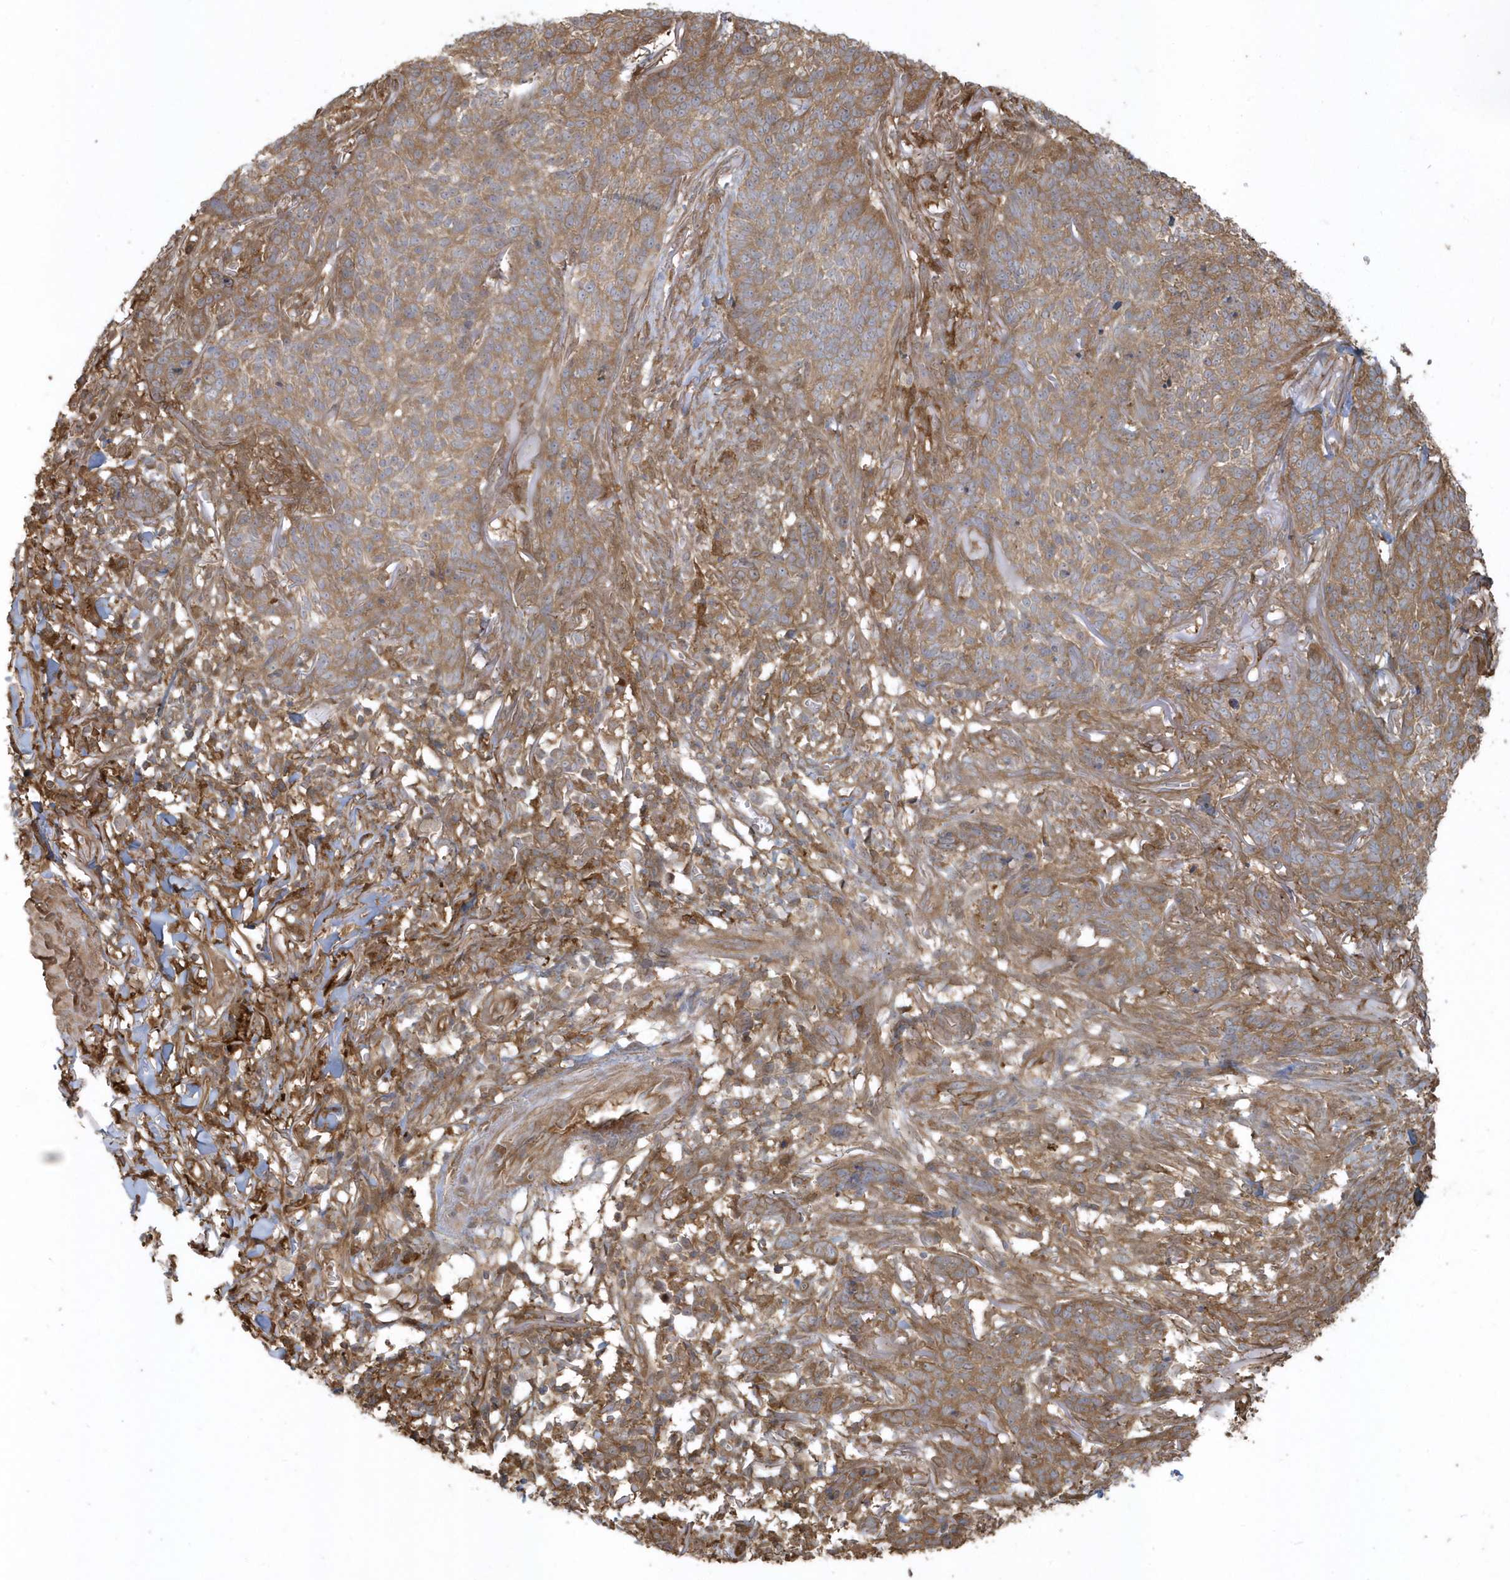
{"staining": {"intensity": "moderate", "quantity": ">75%", "location": "cytoplasmic/membranous"}, "tissue": "skin cancer", "cell_type": "Tumor cells", "image_type": "cancer", "snomed": [{"axis": "morphology", "description": "Basal cell carcinoma"}, {"axis": "topography", "description": "Skin"}], "caption": "IHC staining of basal cell carcinoma (skin), which reveals medium levels of moderate cytoplasmic/membranous expression in approximately >75% of tumor cells indicating moderate cytoplasmic/membranous protein staining. The staining was performed using DAB (3,3'-diaminobenzidine) (brown) for protein detection and nuclei were counterstained in hematoxylin (blue).", "gene": "HNMT", "patient": {"sex": "male", "age": 85}}